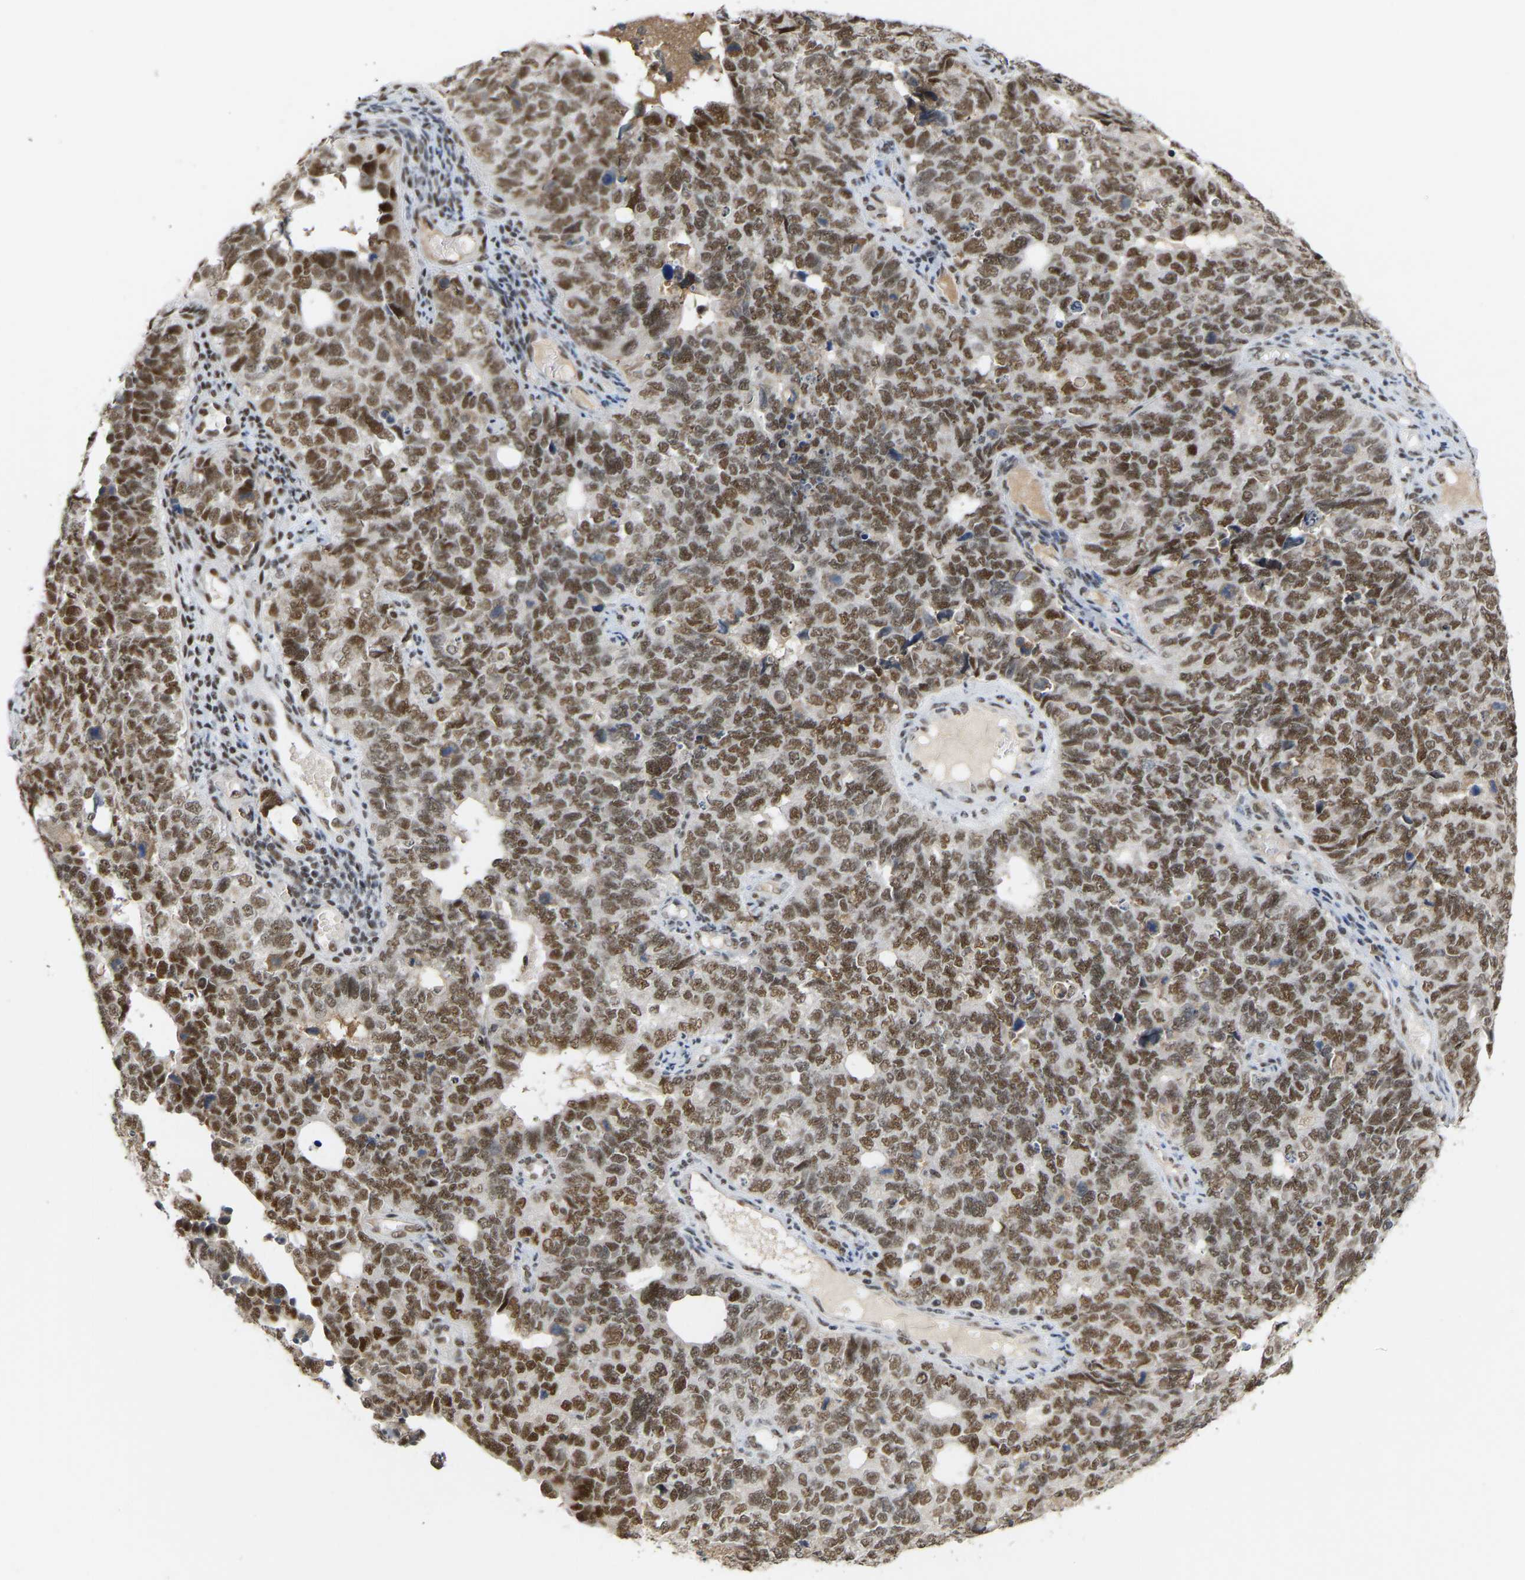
{"staining": {"intensity": "moderate", "quantity": ">75%", "location": "nuclear"}, "tissue": "cervical cancer", "cell_type": "Tumor cells", "image_type": "cancer", "snomed": [{"axis": "morphology", "description": "Squamous cell carcinoma, NOS"}, {"axis": "topography", "description": "Cervix"}], "caption": "Cervical cancer (squamous cell carcinoma) stained with a brown dye displays moderate nuclear positive expression in approximately >75% of tumor cells.", "gene": "NELFB", "patient": {"sex": "female", "age": 63}}